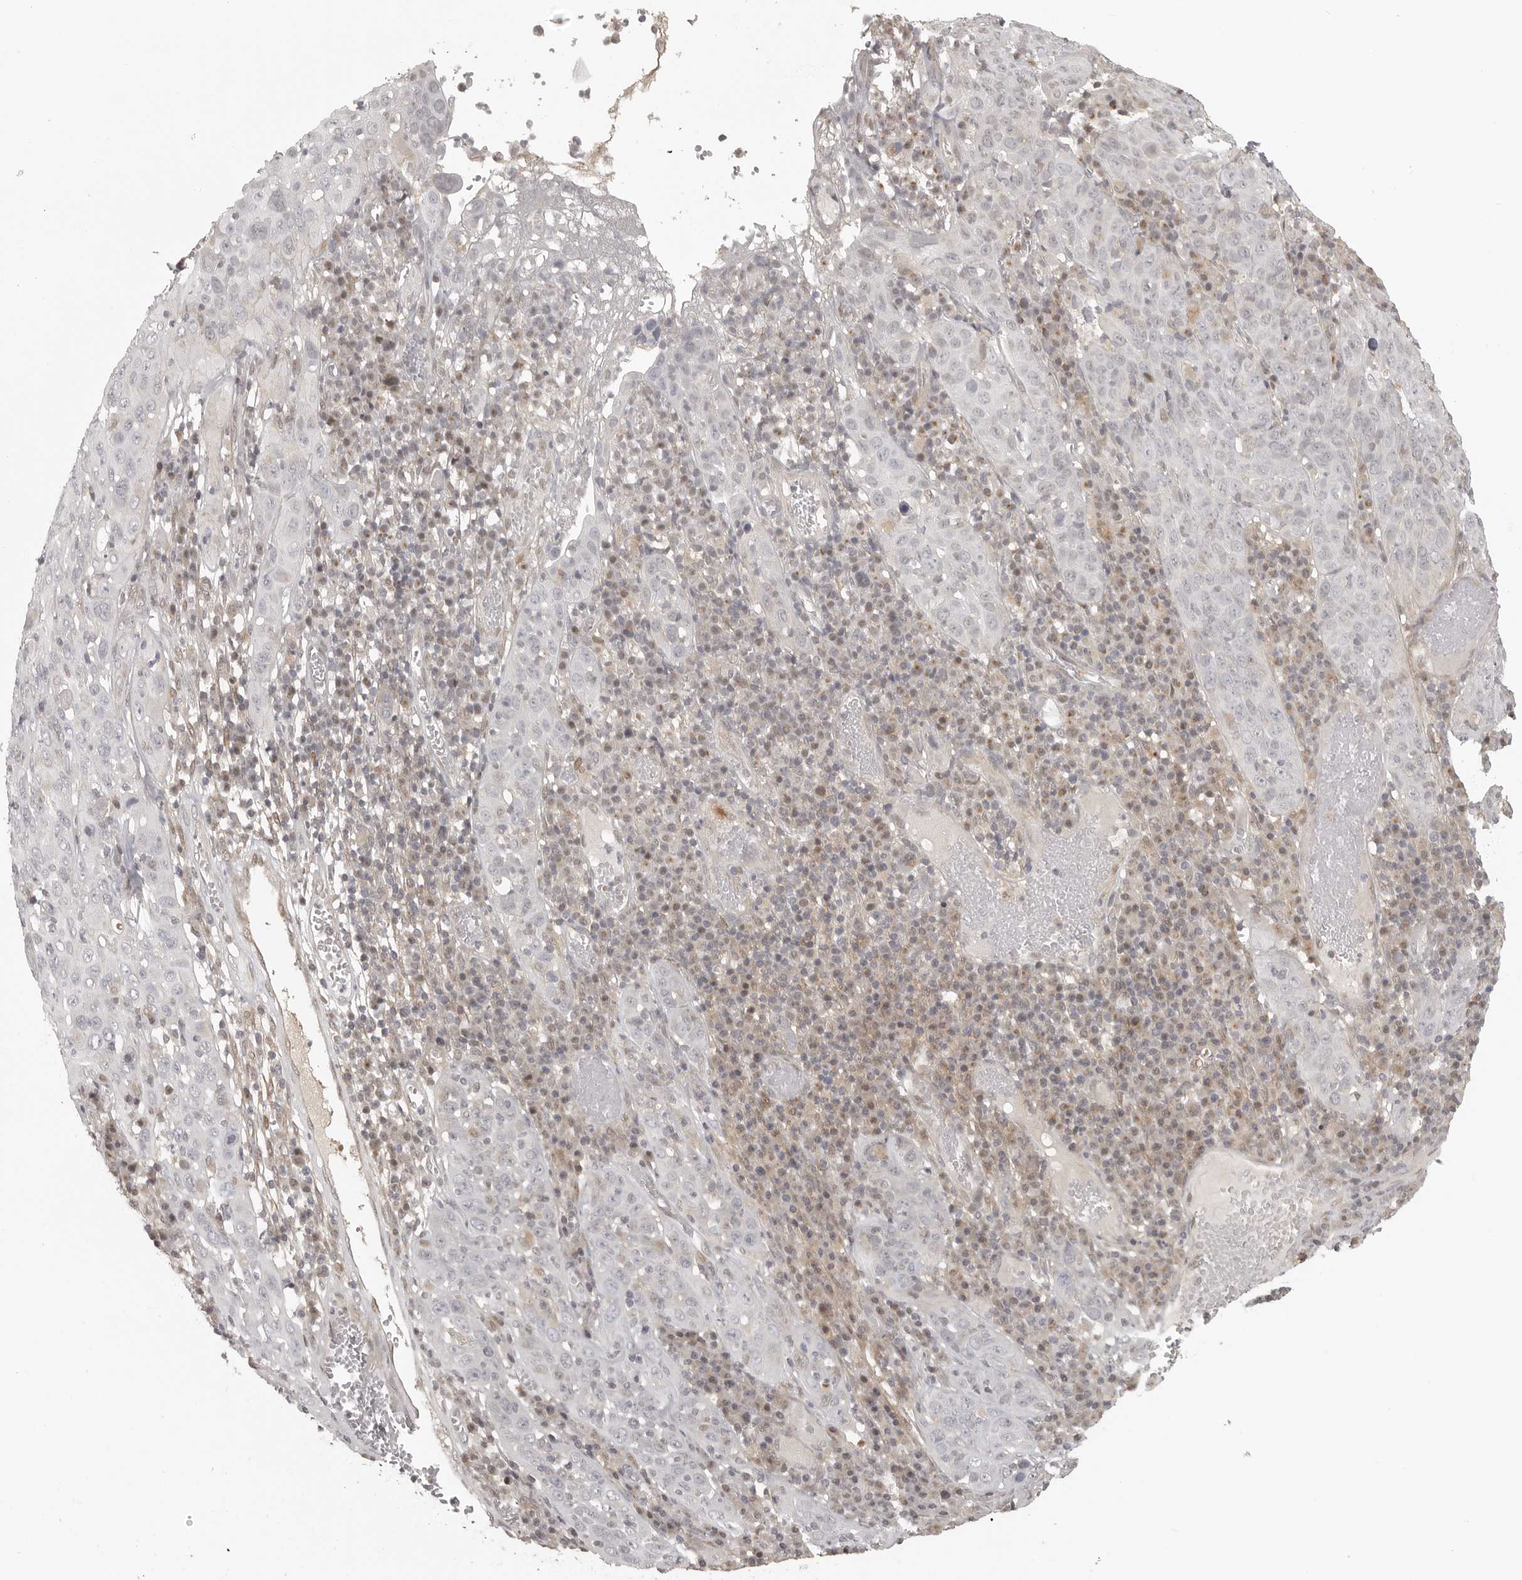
{"staining": {"intensity": "negative", "quantity": "none", "location": "none"}, "tissue": "cervical cancer", "cell_type": "Tumor cells", "image_type": "cancer", "snomed": [{"axis": "morphology", "description": "Squamous cell carcinoma, NOS"}, {"axis": "topography", "description": "Cervix"}], "caption": "Squamous cell carcinoma (cervical) was stained to show a protein in brown. There is no significant expression in tumor cells.", "gene": "UROD", "patient": {"sex": "female", "age": 46}}